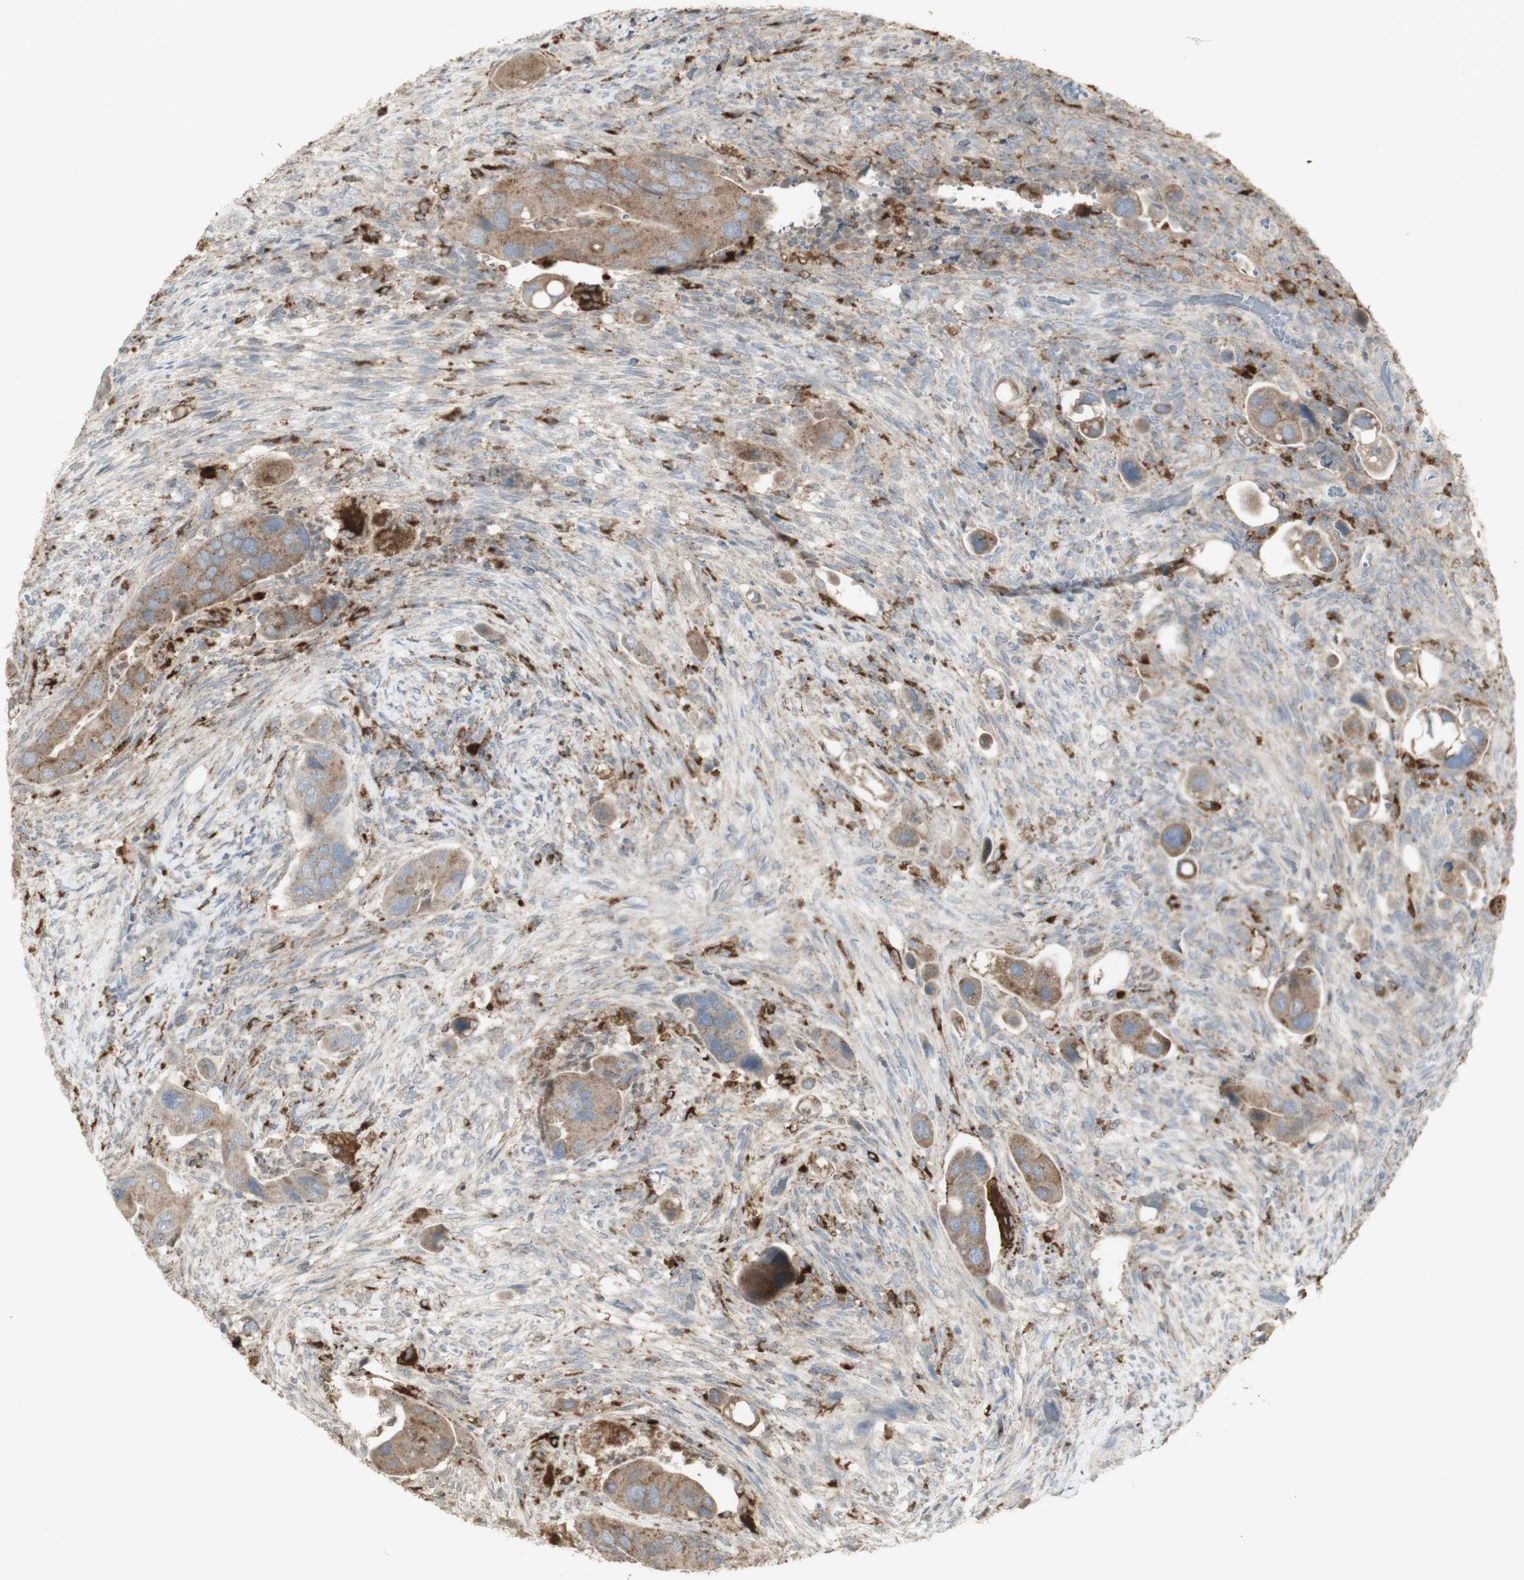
{"staining": {"intensity": "weak", "quantity": ">75%", "location": "cytoplasmic/membranous"}, "tissue": "colorectal cancer", "cell_type": "Tumor cells", "image_type": "cancer", "snomed": [{"axis": "morphology", "description": "Adenocarcinoma, NOS"}, {"axis": "topography", "description": "Rectum"}], "caption": "This micrograph displays immunohistochemistry staining of human colorectal adenocarcinoma, with low weak cytoplasmic/membranous positivity in approximately >75% of tumor cells.", "gene": "ATP6V1E1", "patient": {"sex": "female", "age": 57}}